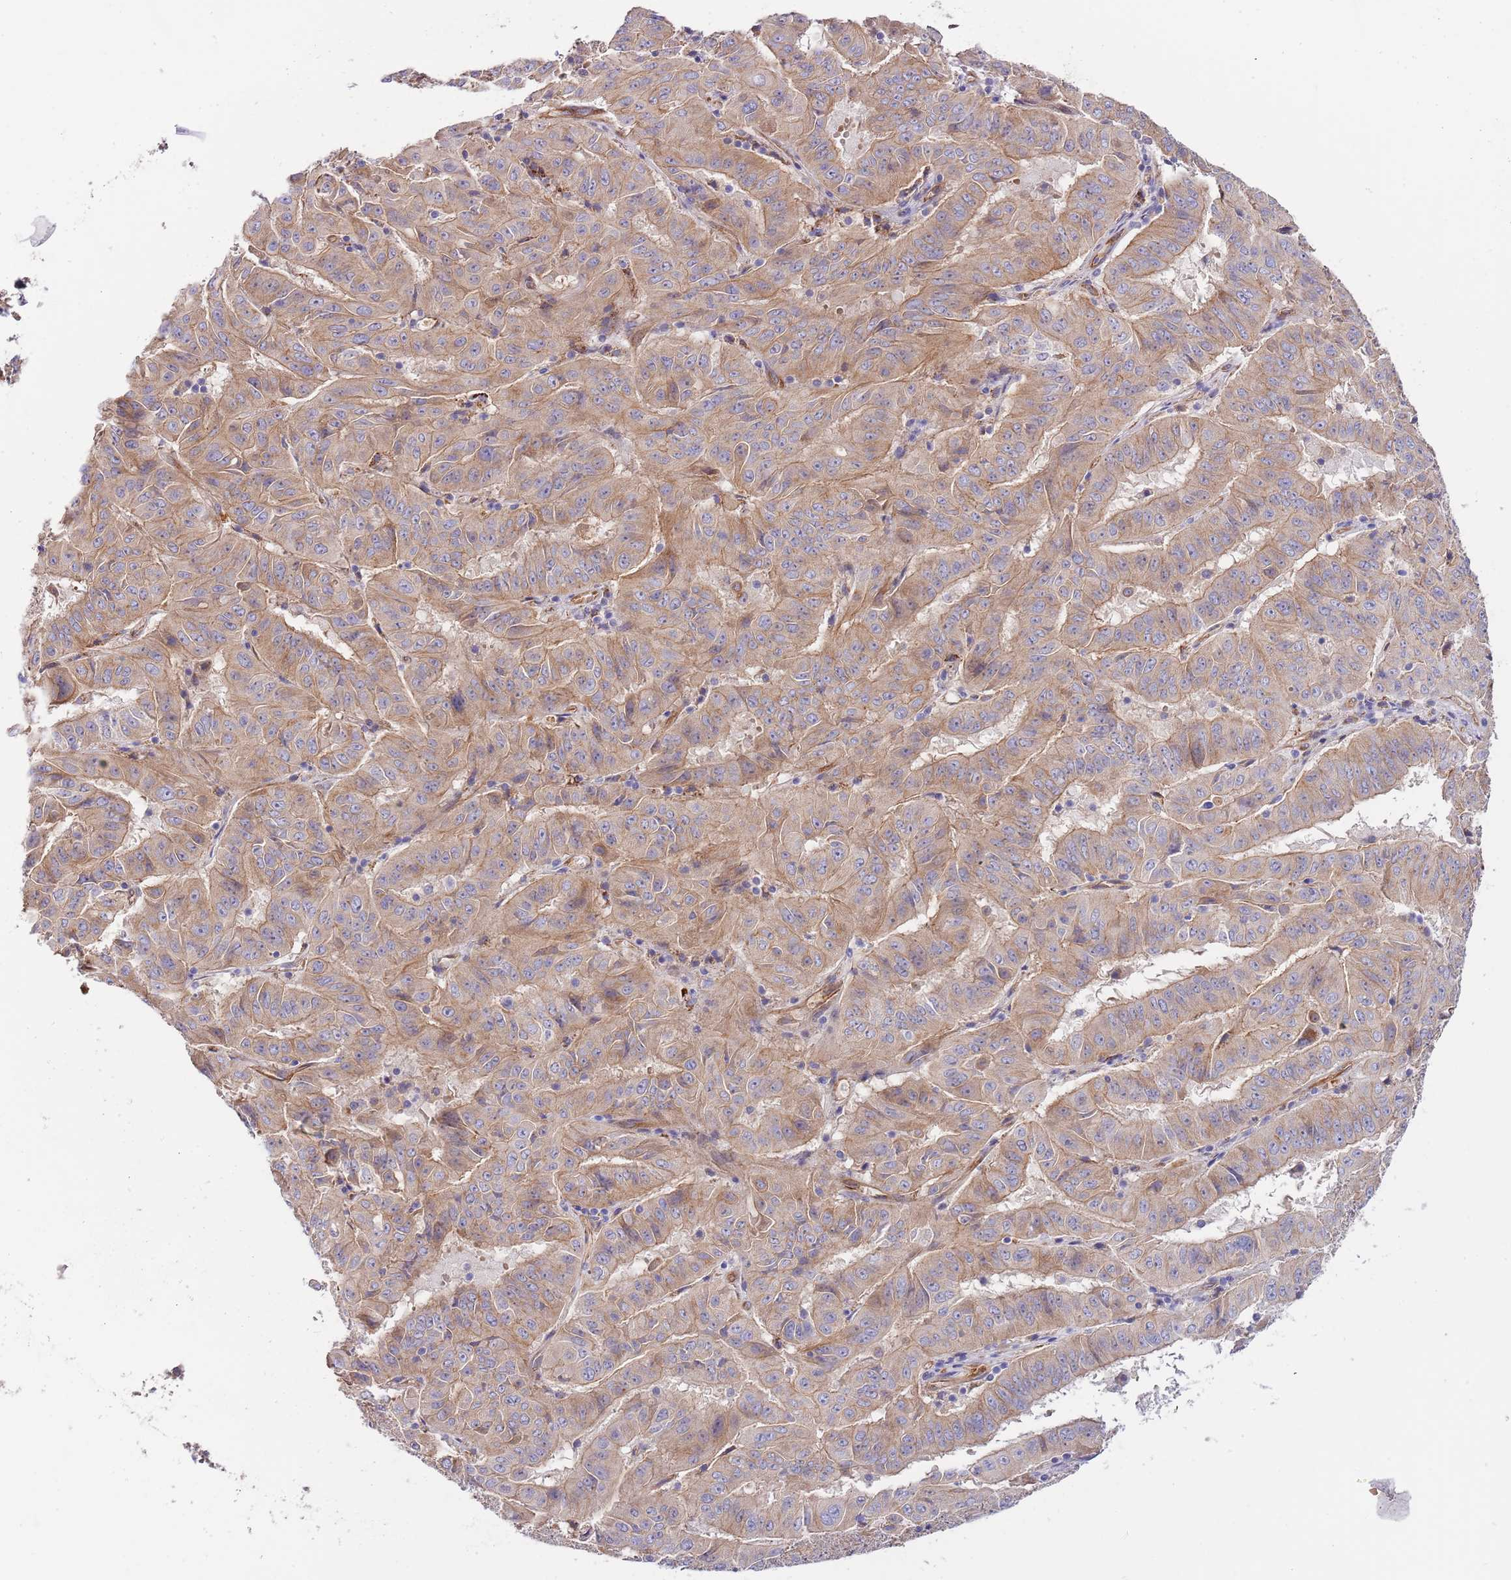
{"staining": {"intensity": "weak", "quantity": ">75%", "location": "cytoplasmic/membranous"}, "tissue": "pancreatic cancer", "cell_type": "Tumor cells", "image_type": "cancer", "snomed": [{"axis": "morphology", "description": "Adenocarcinoma, NOS"}, {"axis": "topography", "description": "Pancreas"}], "caption": "Tumor cells demonstrate low levels of weak cytoplasmic/membranous staining in about >75% of cells in pancreatic cancer.", "gene": "DOCK6", "patient": {"sex": "male", "age": 63}}